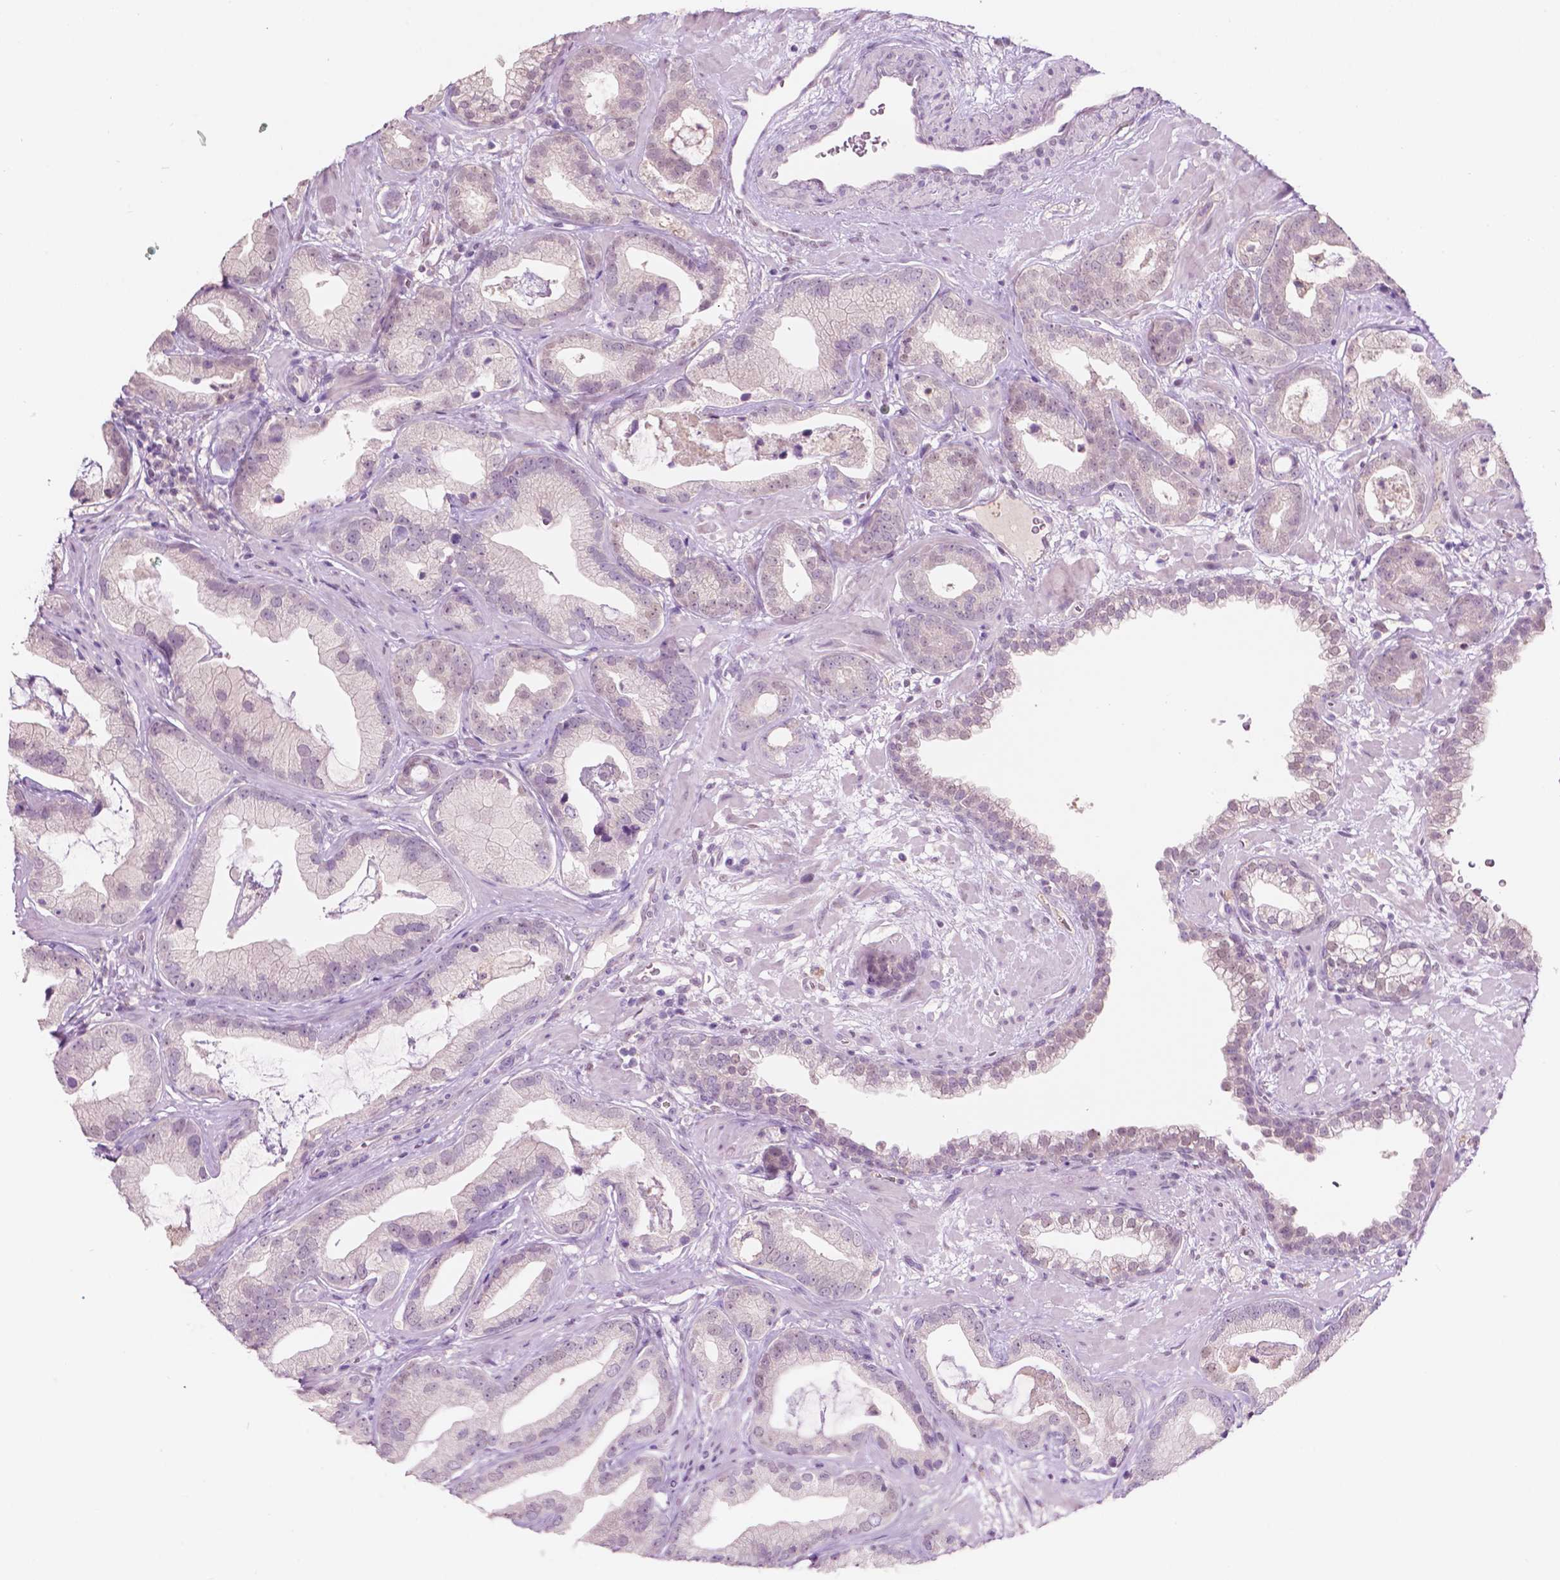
{"staining": {"intensity": "negative", "quantity": "none", "location": "none"}, "tissue": "prostate cancer", "cell_type": "Tumor cells", "image_type": "cancer", "snomed": [{"axis": "morphology", "description": "Adenocarcinoma, Low grade"}, {"axis": "topography", "description": "Prostate"}], "caption": "Prostate low-grade adenocarcinoma stained for a protein using IHC reveals no expression tumor cells.", "gene": "TM6SF2", "patient": {"sex": "male", "age": 62}}